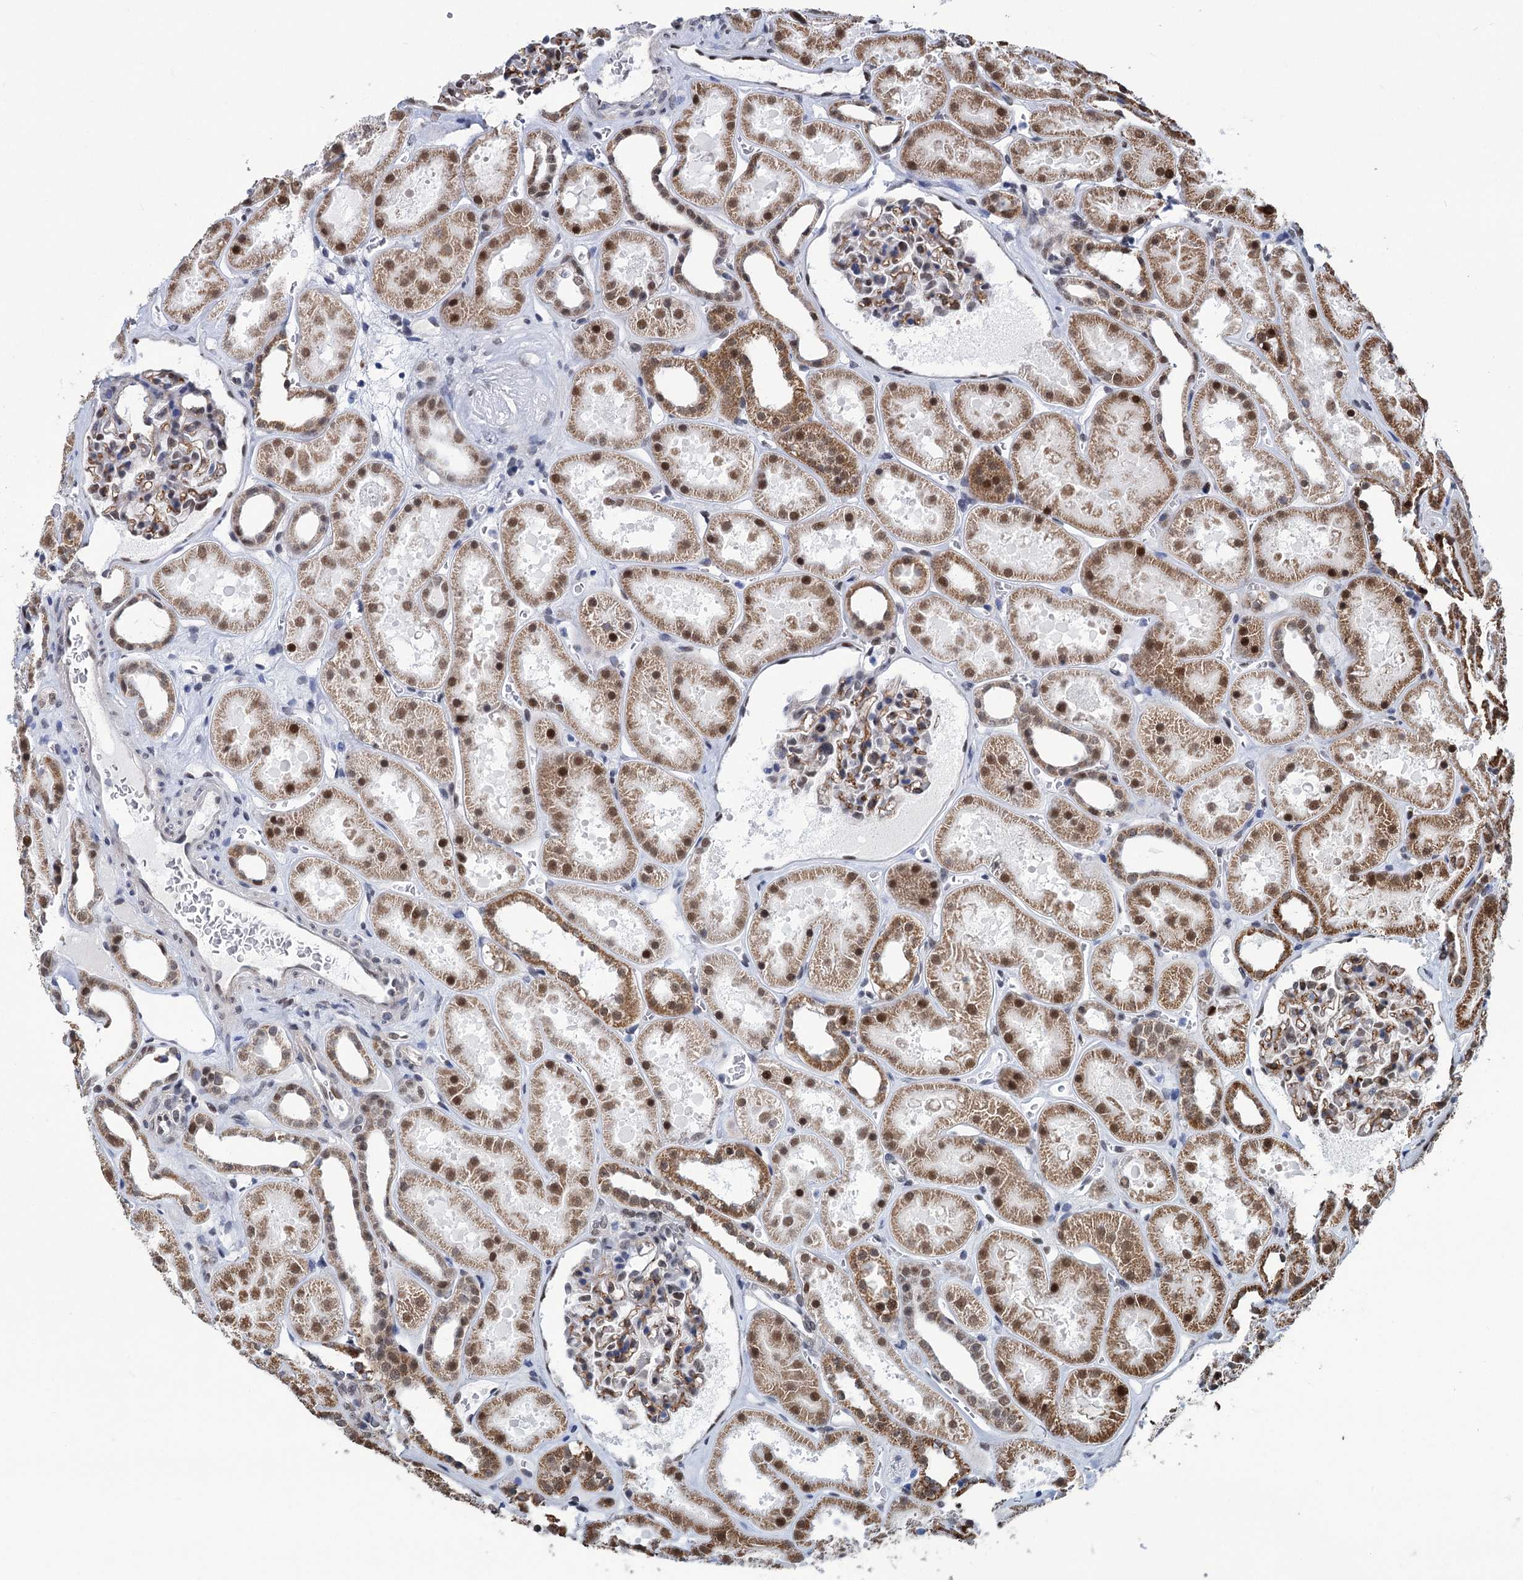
{"staining": {"intensity": "moderate", "quantity": "25%-75%", "location": "cytoplasmic/membranous,nuclear"}, "tissue": "kidney", "cell_type": "Cells in glomeruli", "image_type": "normal", "snomed": [{"axis": "morphology", "description": "Normal tissue, NOS"}, {"axis": "topography", "description": "Kidney"}], "caption": "An immunohistochemistry micrograph of unremarkable tissue is shown. Protein staining in brown shows moderate cytoplasmic/membranous,nuclear positivity in kidney within cells in glomeruli. (DAB (3,3'-diaminobenzidine) IHC, brown staining for protein, blue staining for nuclei).", "gene": "MORN3", "patient": {"sex": "female", "age": 41}}